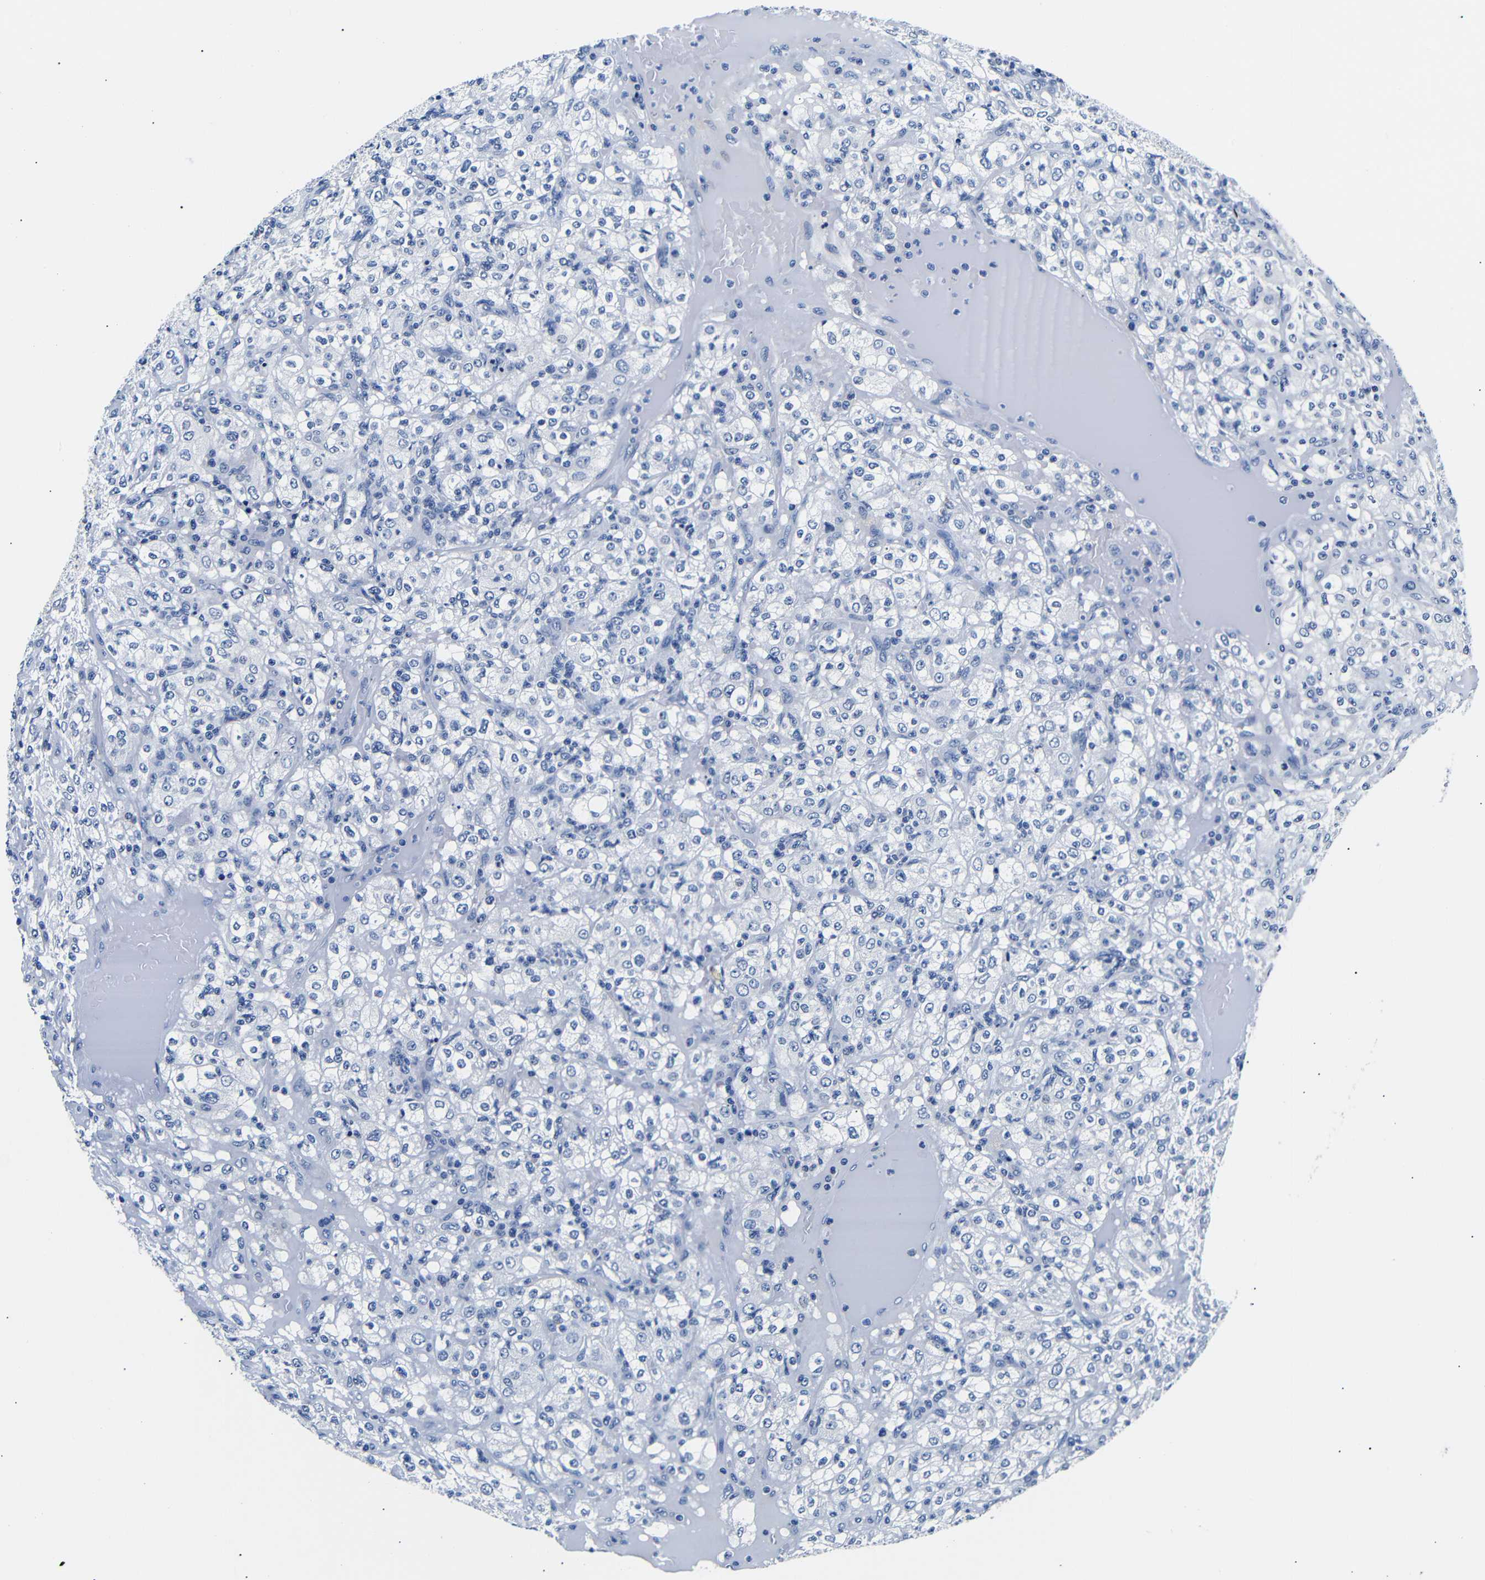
{"staining": {"intensity": "negative", "quantity": "none", "location": "none"}, "tissue": "renal cancer", "cell_type": "Tumor cells", "image_type": "cancer", "snomed": [{"axis": "morphology", "description": "Normal tissue, NOS"}, {"axis": "morphology", "description": "Adenocarcinoma, NOS"}, {"axis": "topography", "description": "Kidney"}], "caption": "Tumor cells are negative for brown protein staining in renal cancer.", "gene": "GAP43", "patient": {"sex": "female", "age": 72}}